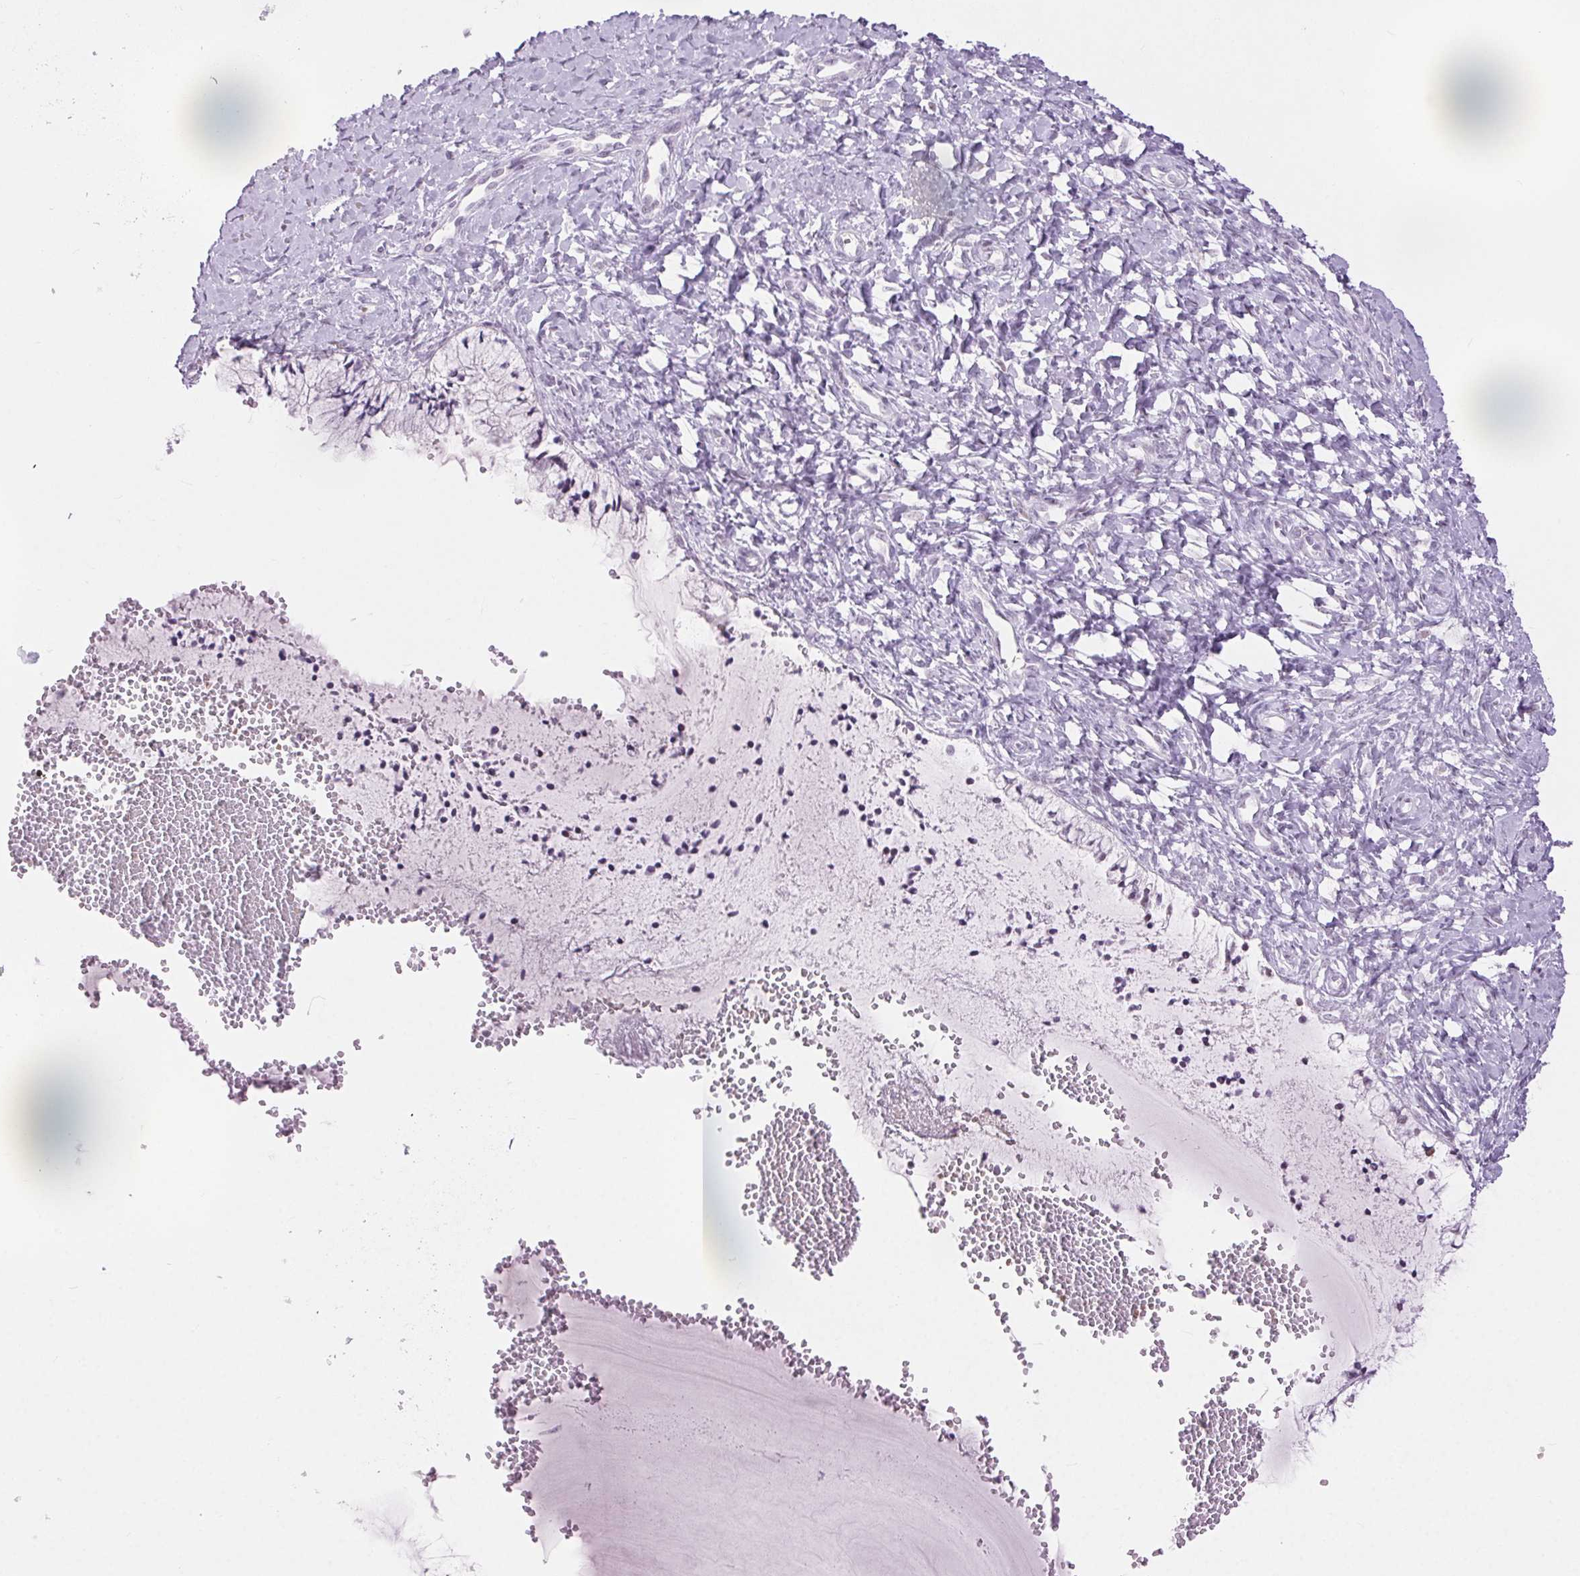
{"staining": {"intensity": "negative", "quantity": "none", "location": "none"}, "tissue": "cervix", "cell_type": "Glandular cells", "image_type": "normal", "snomed": [{"axis": "morphology", "description": "Normal tissue, NOS"}, {"axis": "topography", "description": "Cervix"}], "caption": "Immunohistochemical staining of unremarkable human cervix shows no significant positivity in glandular cells.", "gene": "BEND2", "patient": {"sex": "female", "age": 37}}